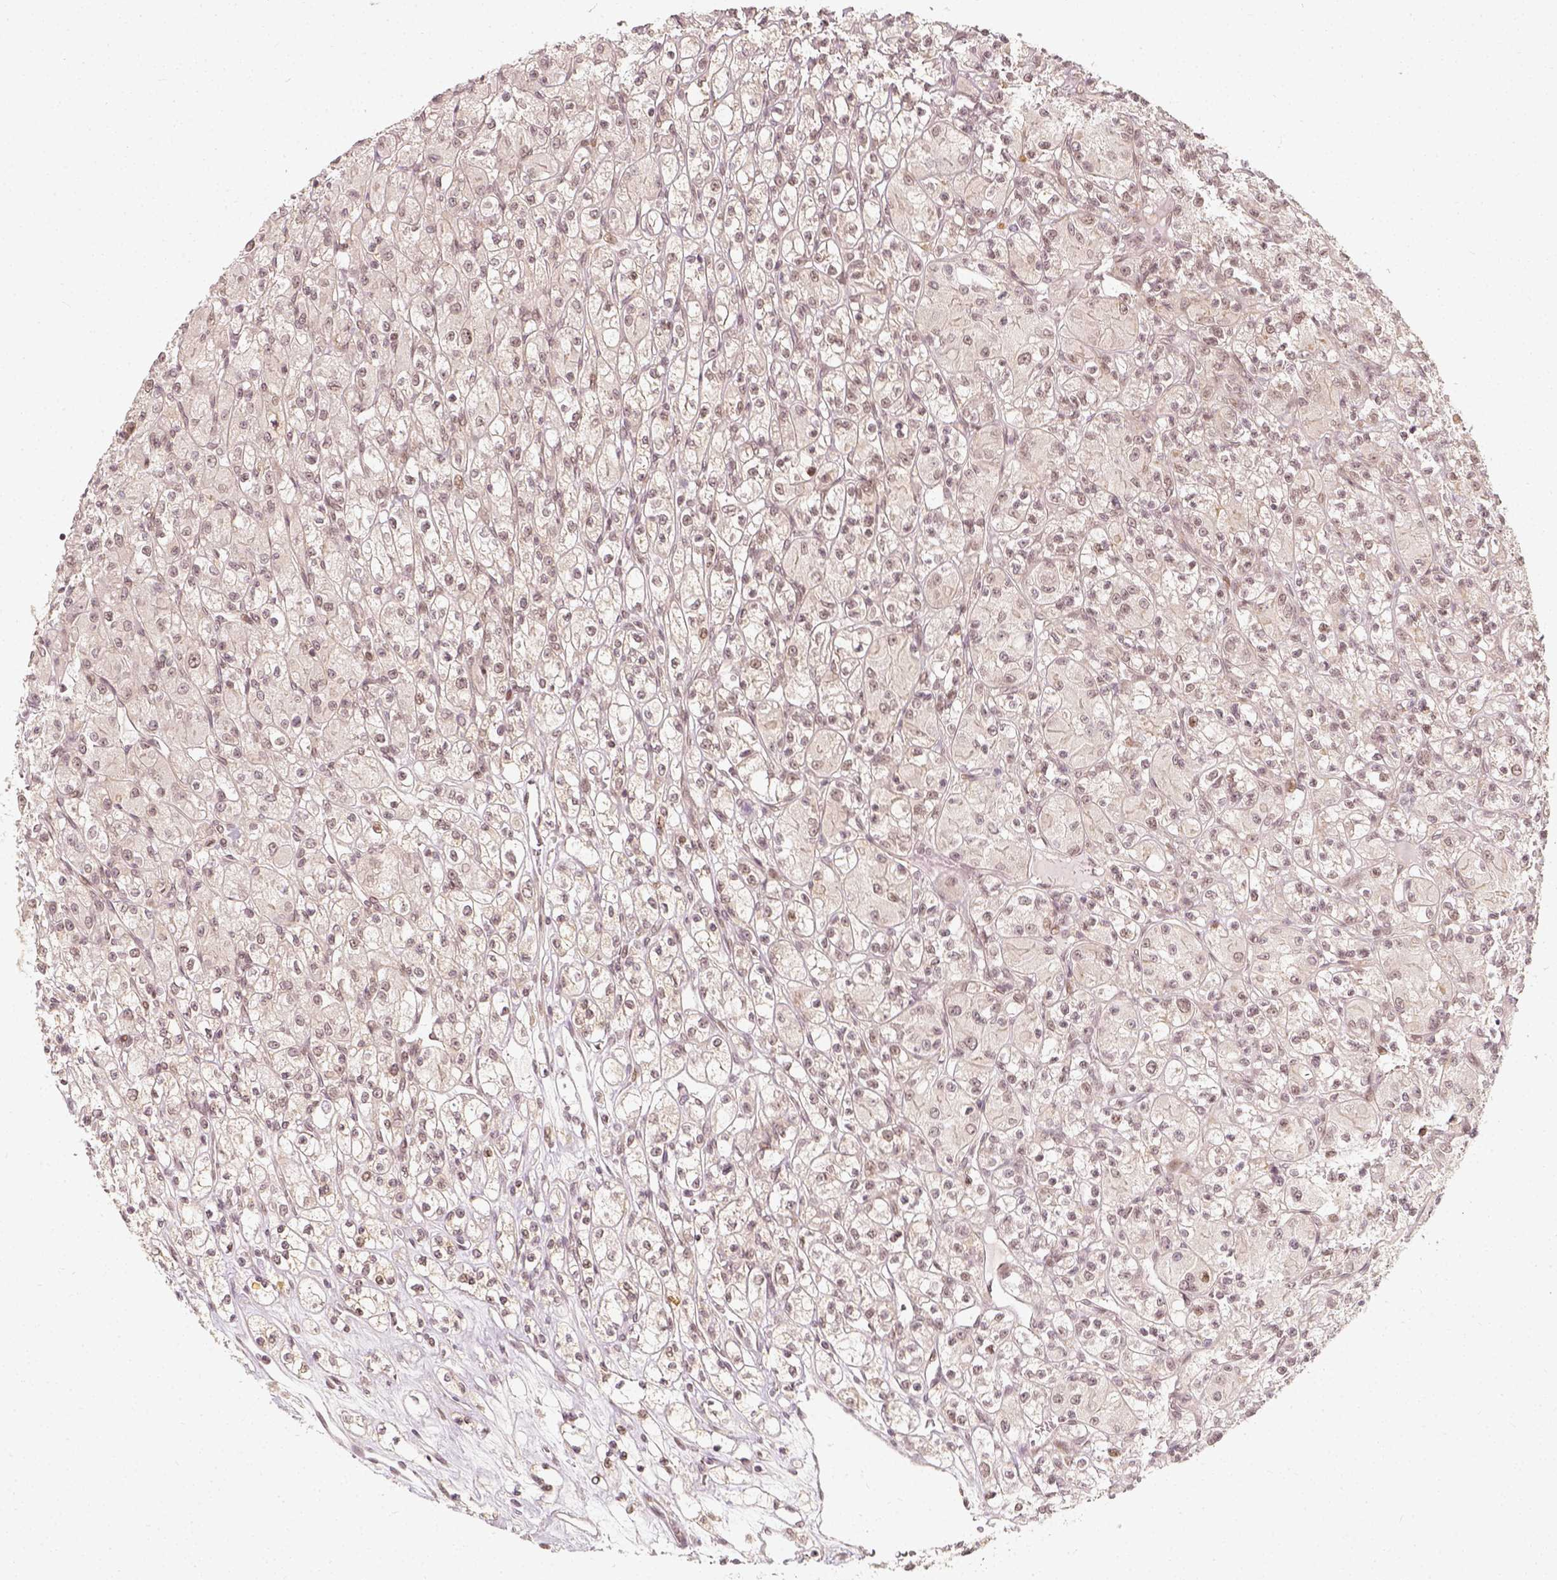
{"staining": {"intensity": "moderate", "quantity": "<25%", "location": "nuclear"}, "tissue": "renal cancer", "cell_type": "Tumor cells", "image_type": "cancer", "snomed": [{"axis": "morphology", "description": "Adenocarcinoma, NOS"}, {"axis": "topography", "description": "Kidney"}], "caption": "Tumor cells exhibit low levels of moderate nuclear positivity in about <25% of cells in renal cancer (adenocarcinoma). The staining is performed using DAB (3,3'-diaminobenzidine) brown chromogen to label protein expression. The nuclei are counter-stained blue using hematoxylin.", "gene": "ZMAT3", "patient": {"sex": "female", "age": 70}}